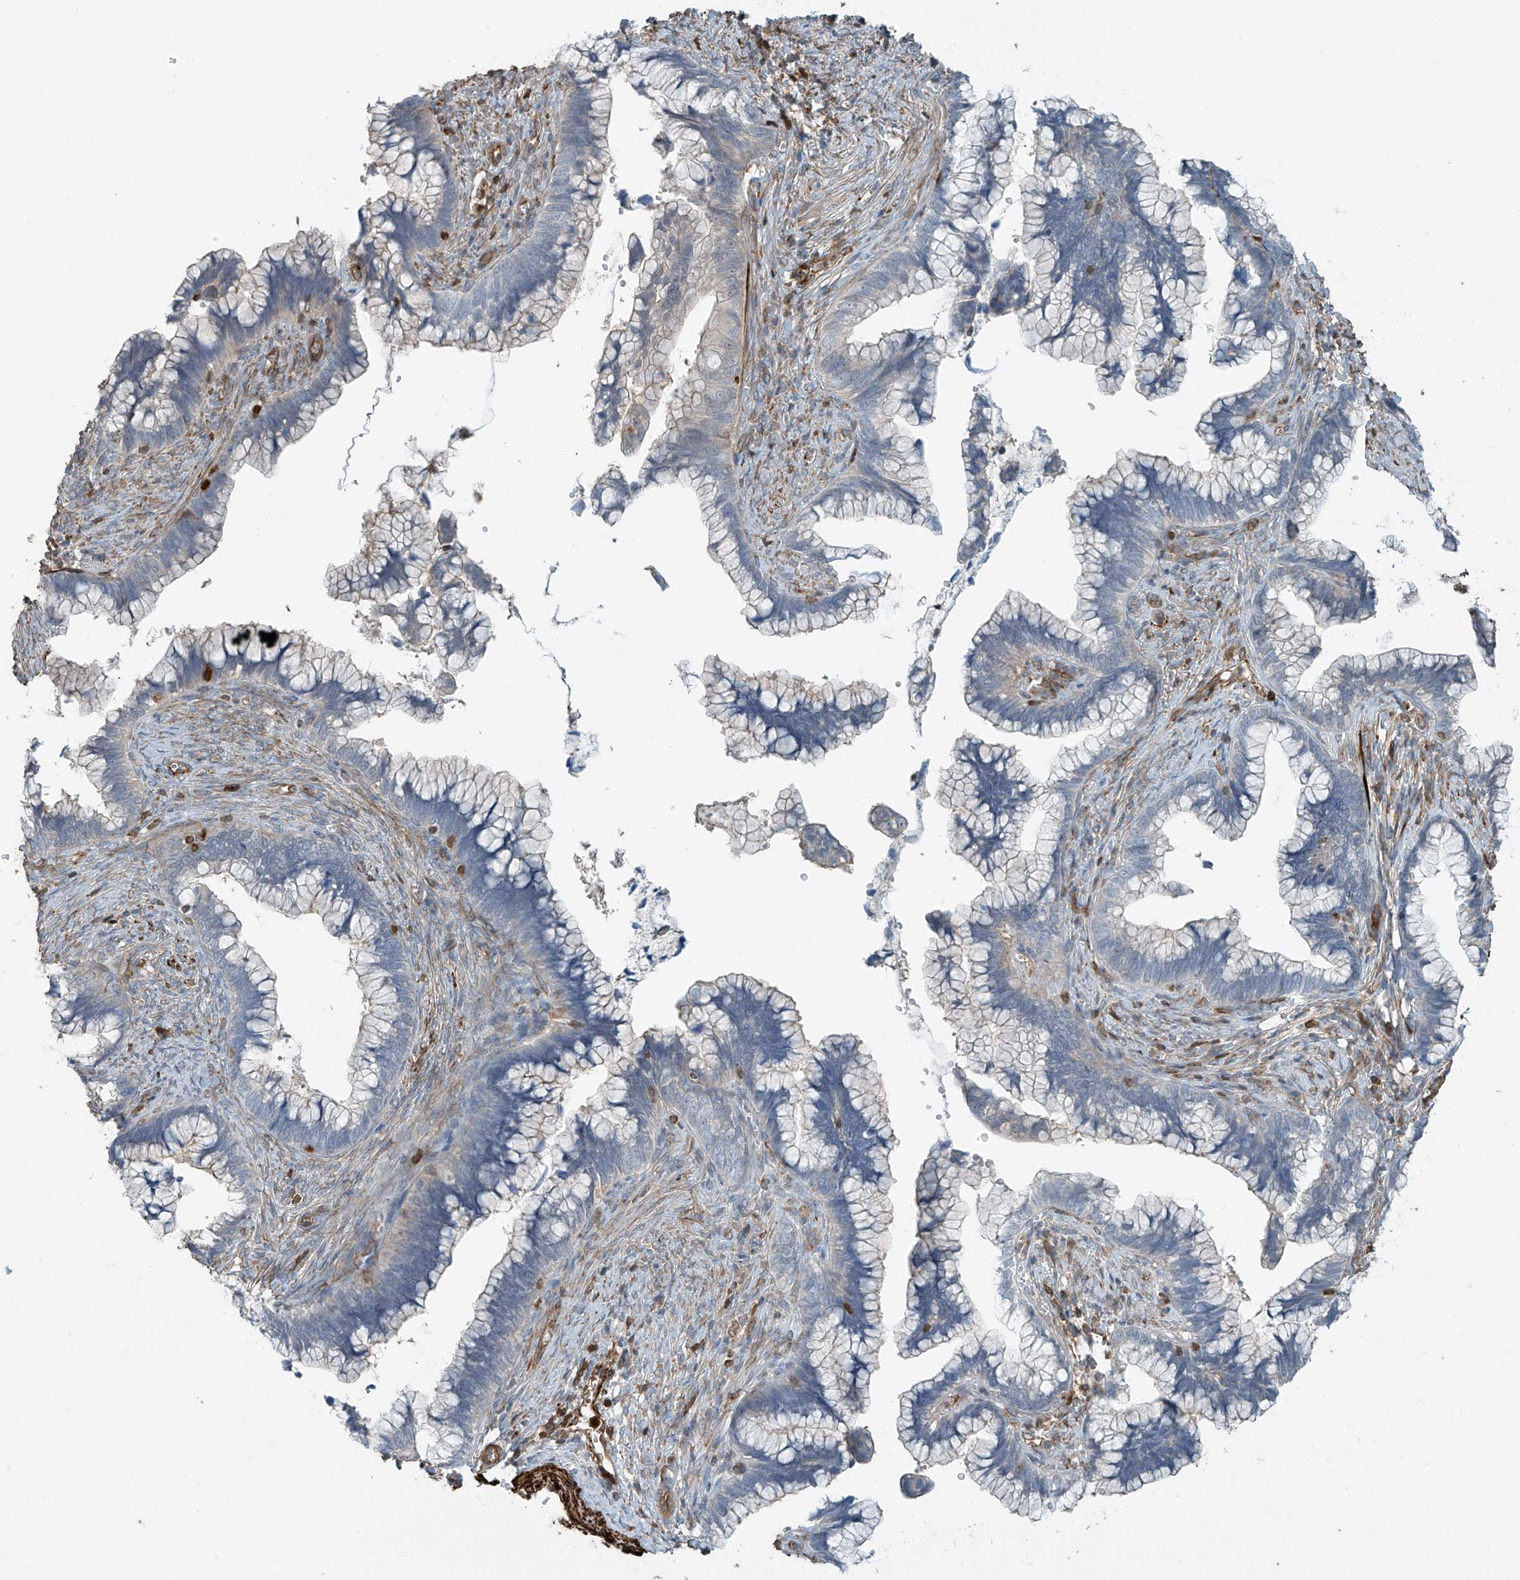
{"staining": {"intensity": "negative", "quantity": "none", "location": "none"}, "tissue": "cervical cancer", "cell_type": "Tumor cells", "image_type": "cancer", "snomed": [{"axis": "morphology", "description": "Adenocarcinoma, NOS"}, {"axis": "topography", "description": "Cervix"}], "caption": "This is a micrograph of IHC staining of adenocarcinoma (cervical), which shows no staining in tumor cells. Nuclei are stained in blue.", "gene": "SH3BGRL3", "patient": {"sex": "female", "age": 44}}